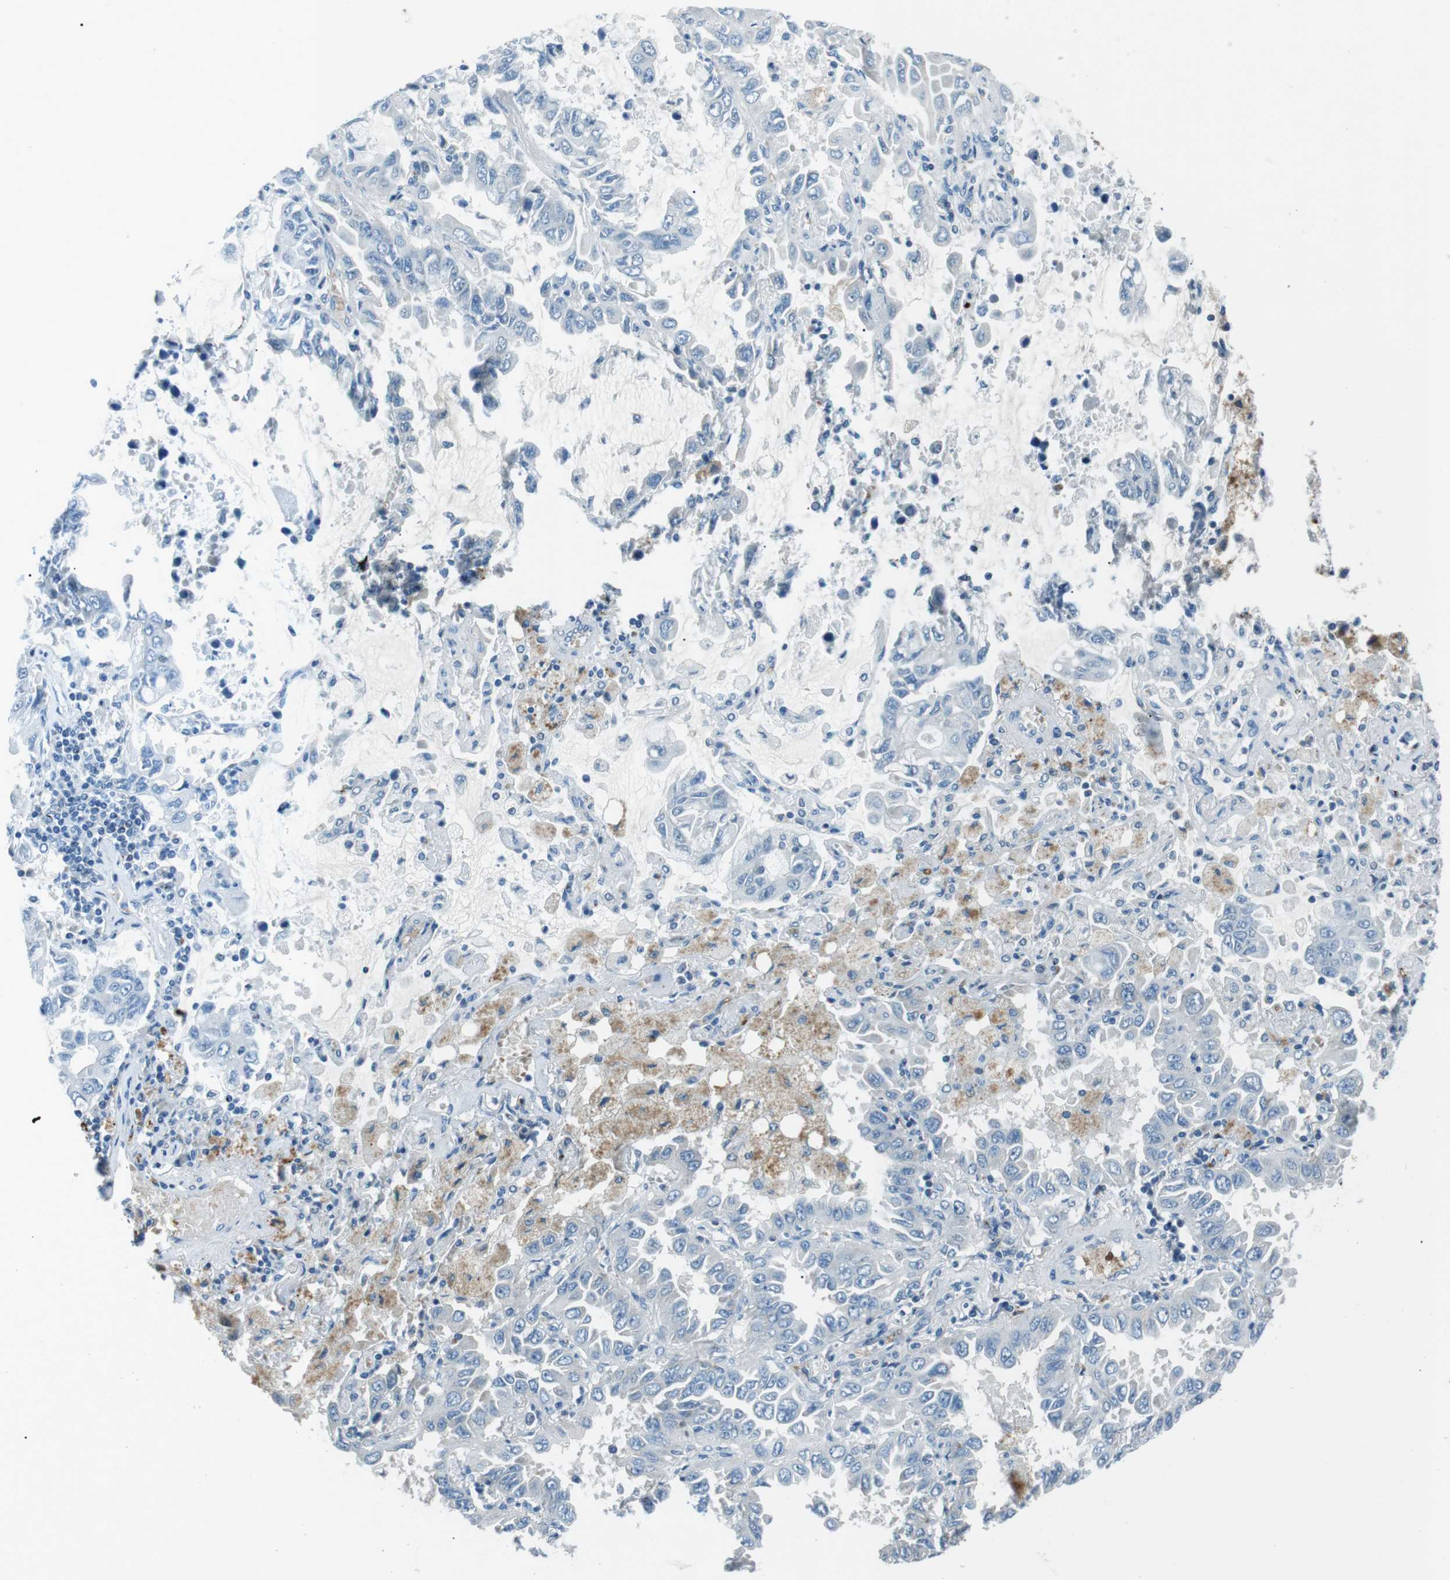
{"staining": {"intensity": "negative", "quantity": "none", "location": "none"}, "tissue": "lung cancer", "cell_type": "Tumor cells", "image_type": "cancer", "snomed": [{"axis": "morphology", "description": "Adenocarcinoma, NOS"}, {"axis": "topography", "description": "Lung"}], "caption": "A histopathology image of lung cancer stained for a protein displays no brown staining in tumor cells. (IHC, brightfield microscopy, high magnification).", "gene": "ST6GAL1", "patient": {"sex": "male", "age": 64}}